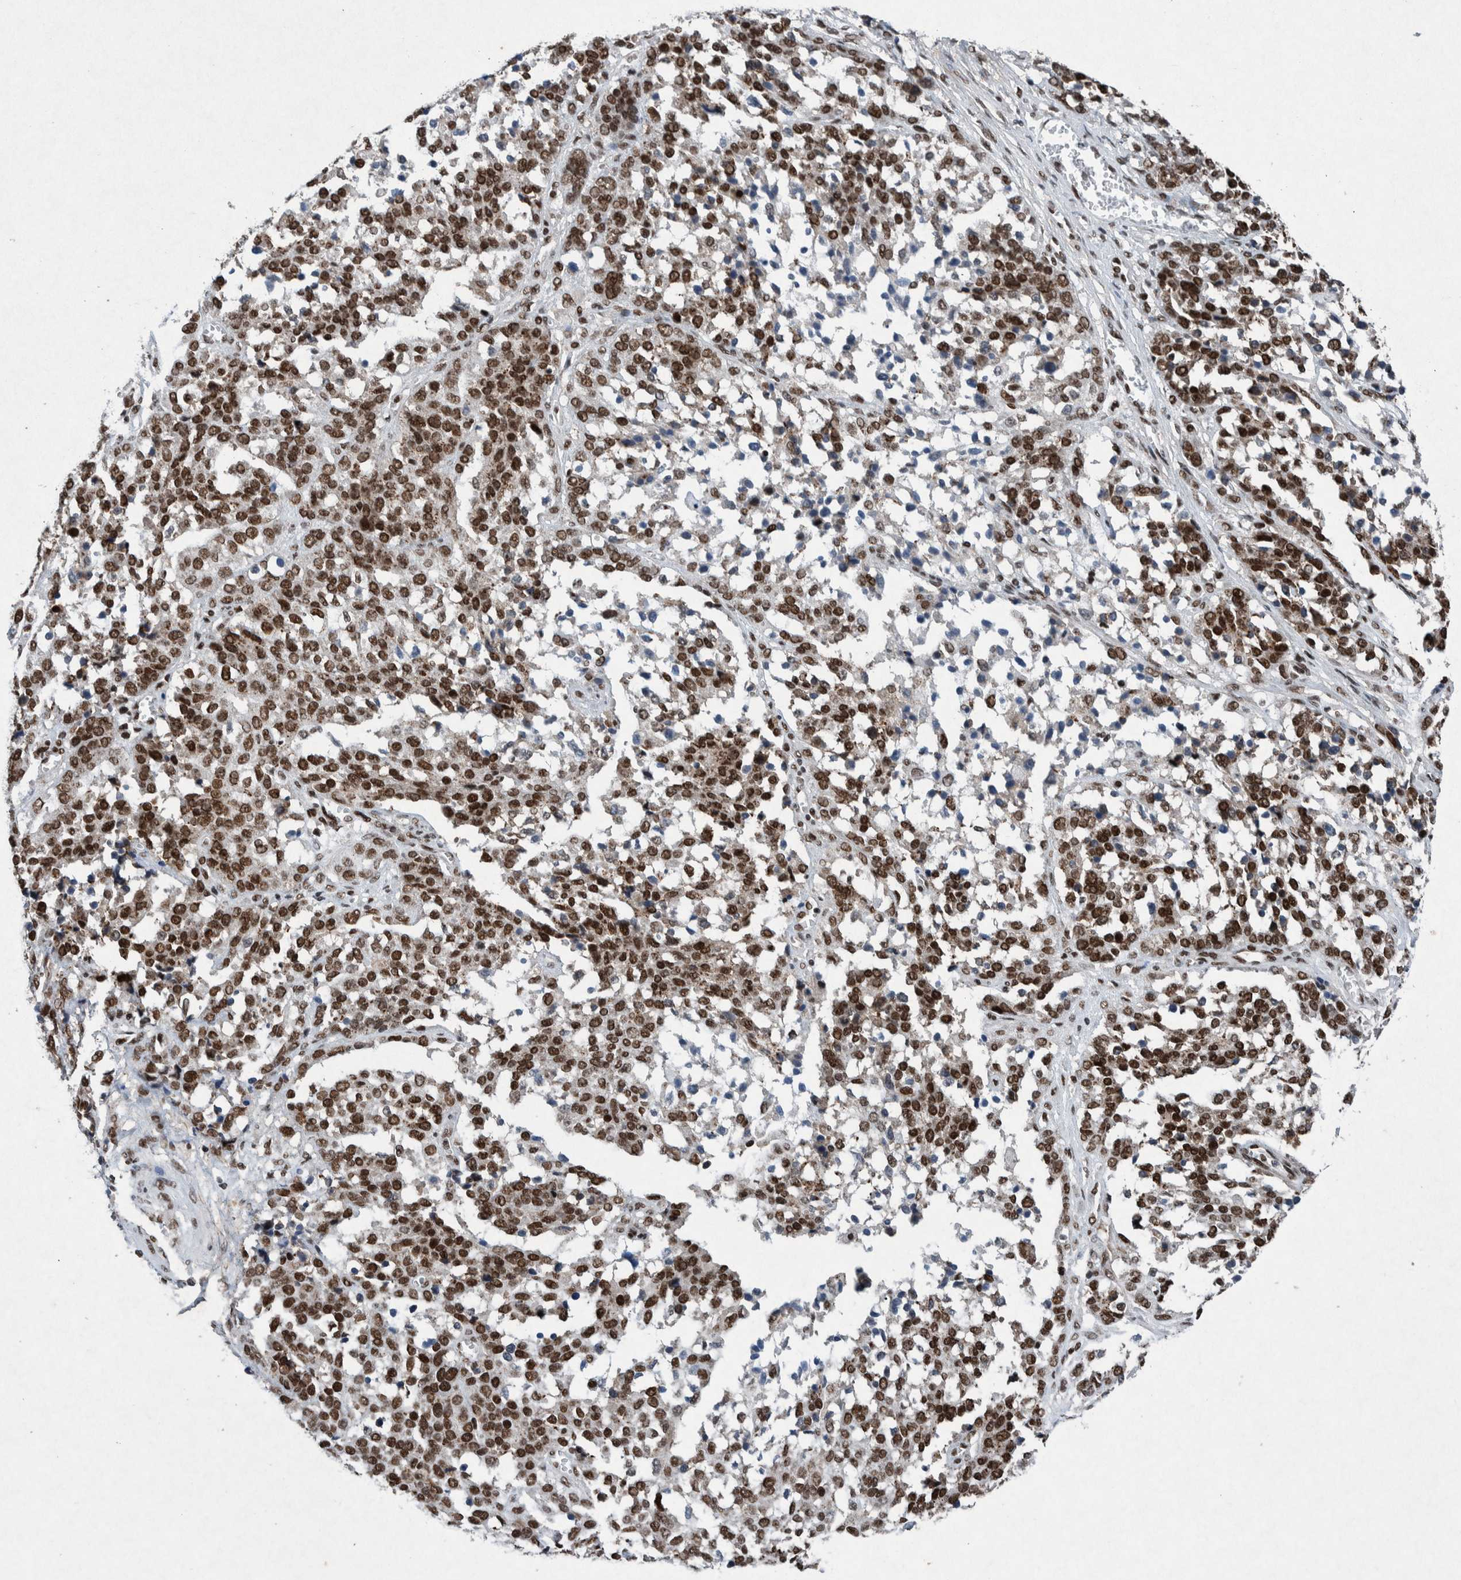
{"staining": {"intensity": "strong", "quantity": ">75%", "location": "nuclear"}, "tissue": "ovarian cancer", "cell_type": "Tumor cells", "image_type": "cancer", "snomed": [{"axis": "morphology", "description": "Cystadenocarcinoma, serous, NOS"}, {"axis": "topography", "description": "Ovary"}], "caption": "Immunohistochemistry (IHC) photomicrograph of human ovarian cancer stained for a protein (brown), which exhibits high levels of strong nuclear positivity in about >75% of tumor cells.", "gene": "TAF10", "patient": {"sex": "female", "age": 44}}